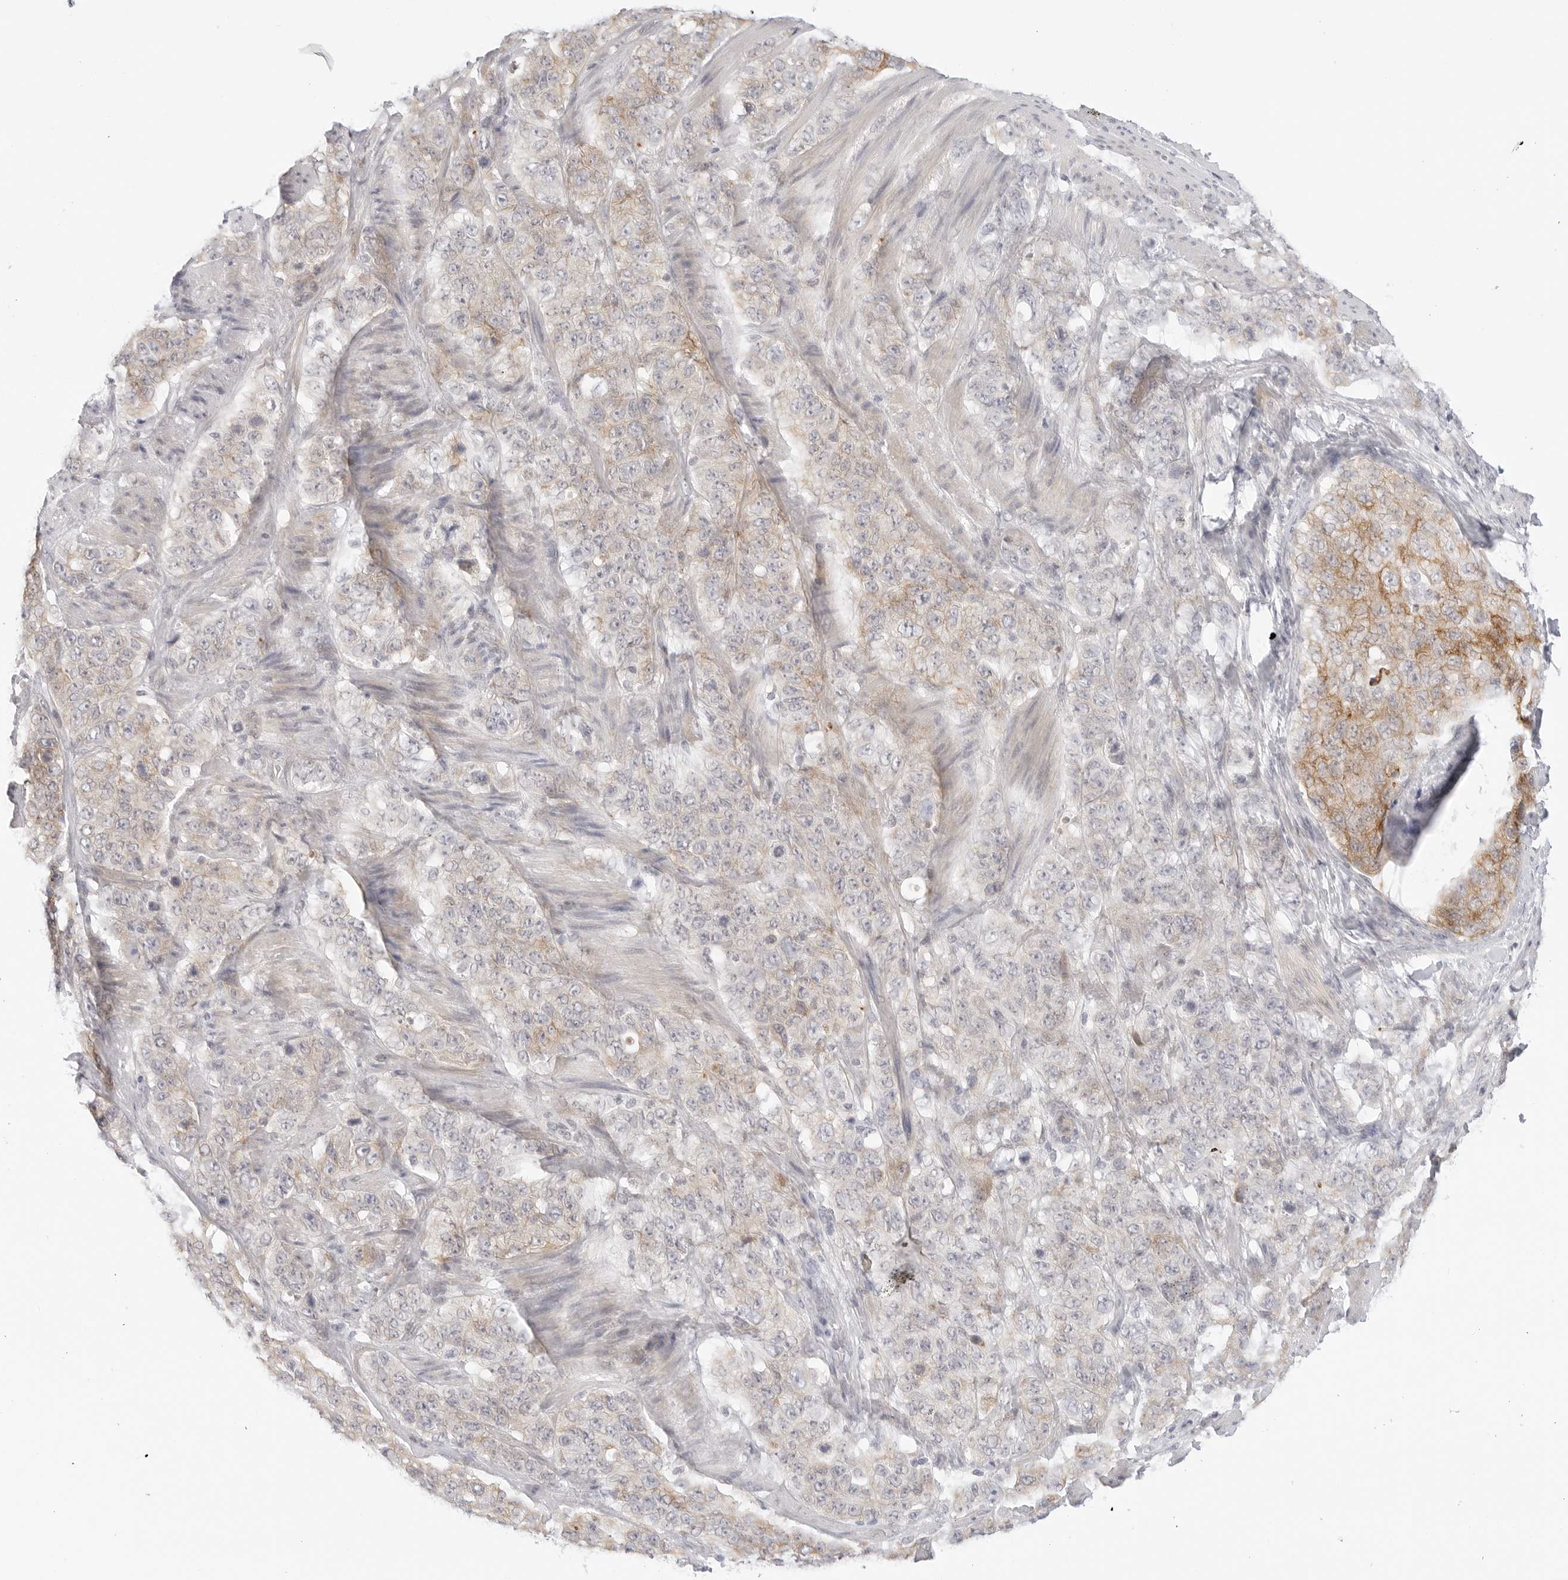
{"staining": {"intensity": "moderate", "quantity": "<25%", "location": "cytoplasmic/membranous"}, "tissue": "stomach cancer", "cell_type": "Tumor cells", "image_type": "cancer", "snomed": [{"axis": "morphology", "description": "Adenocarcinoma, NOS"}, {"axis": "topography", "description": "Stomach"}], "caption": "This photomicrograph exhibits stomach cancer stained with IHC to label a protein in brown. The cytoplasmic/membranous of tumor cells show moderate positivity for the protein. Nuclei are counter-stained blue.", "gene": "TCP1", "patient": {"sex": "male", "age": 48}}